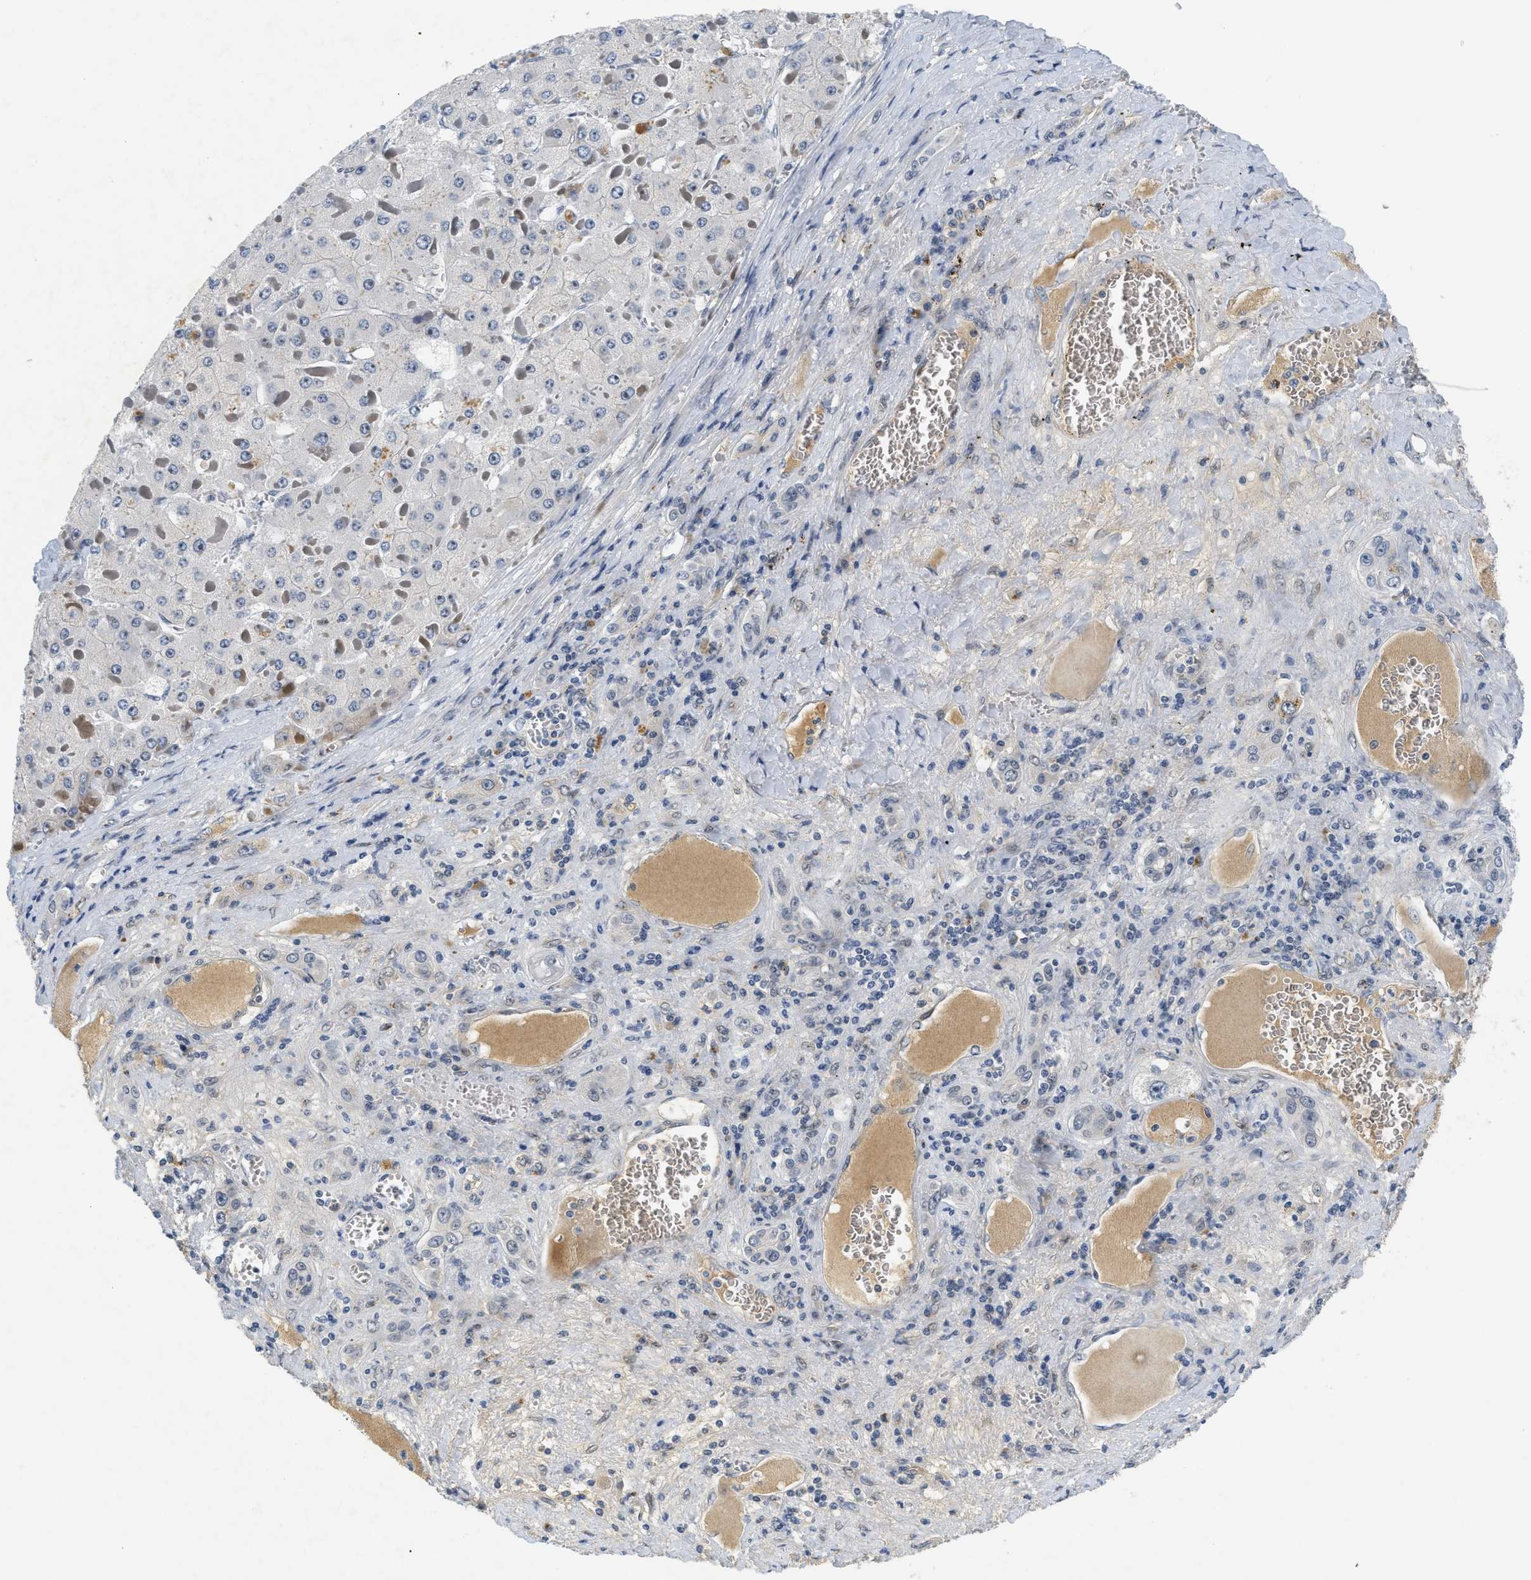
{"staining": {"intensity": "negative", "quantity": "none", "location": "none"}, "tissue": "liver cancer", "cell_type": "Tumor cells", "image_type": "cancer", "snomed": [{"axis": "morphology", "description": "Carcinoma, Hepatocellular, NOS"}, {"axis": "topography", "description": "Liver"}], "caption": "High magnification brightfield microscopy of hepatocellular carcinoma (liver) stained with DAB (brown) and counterstained with hematoxylin (blue): tumor cells show no significant staining.", "gene": "MZF1", "patient": {"sex": "female", "age": 73}}